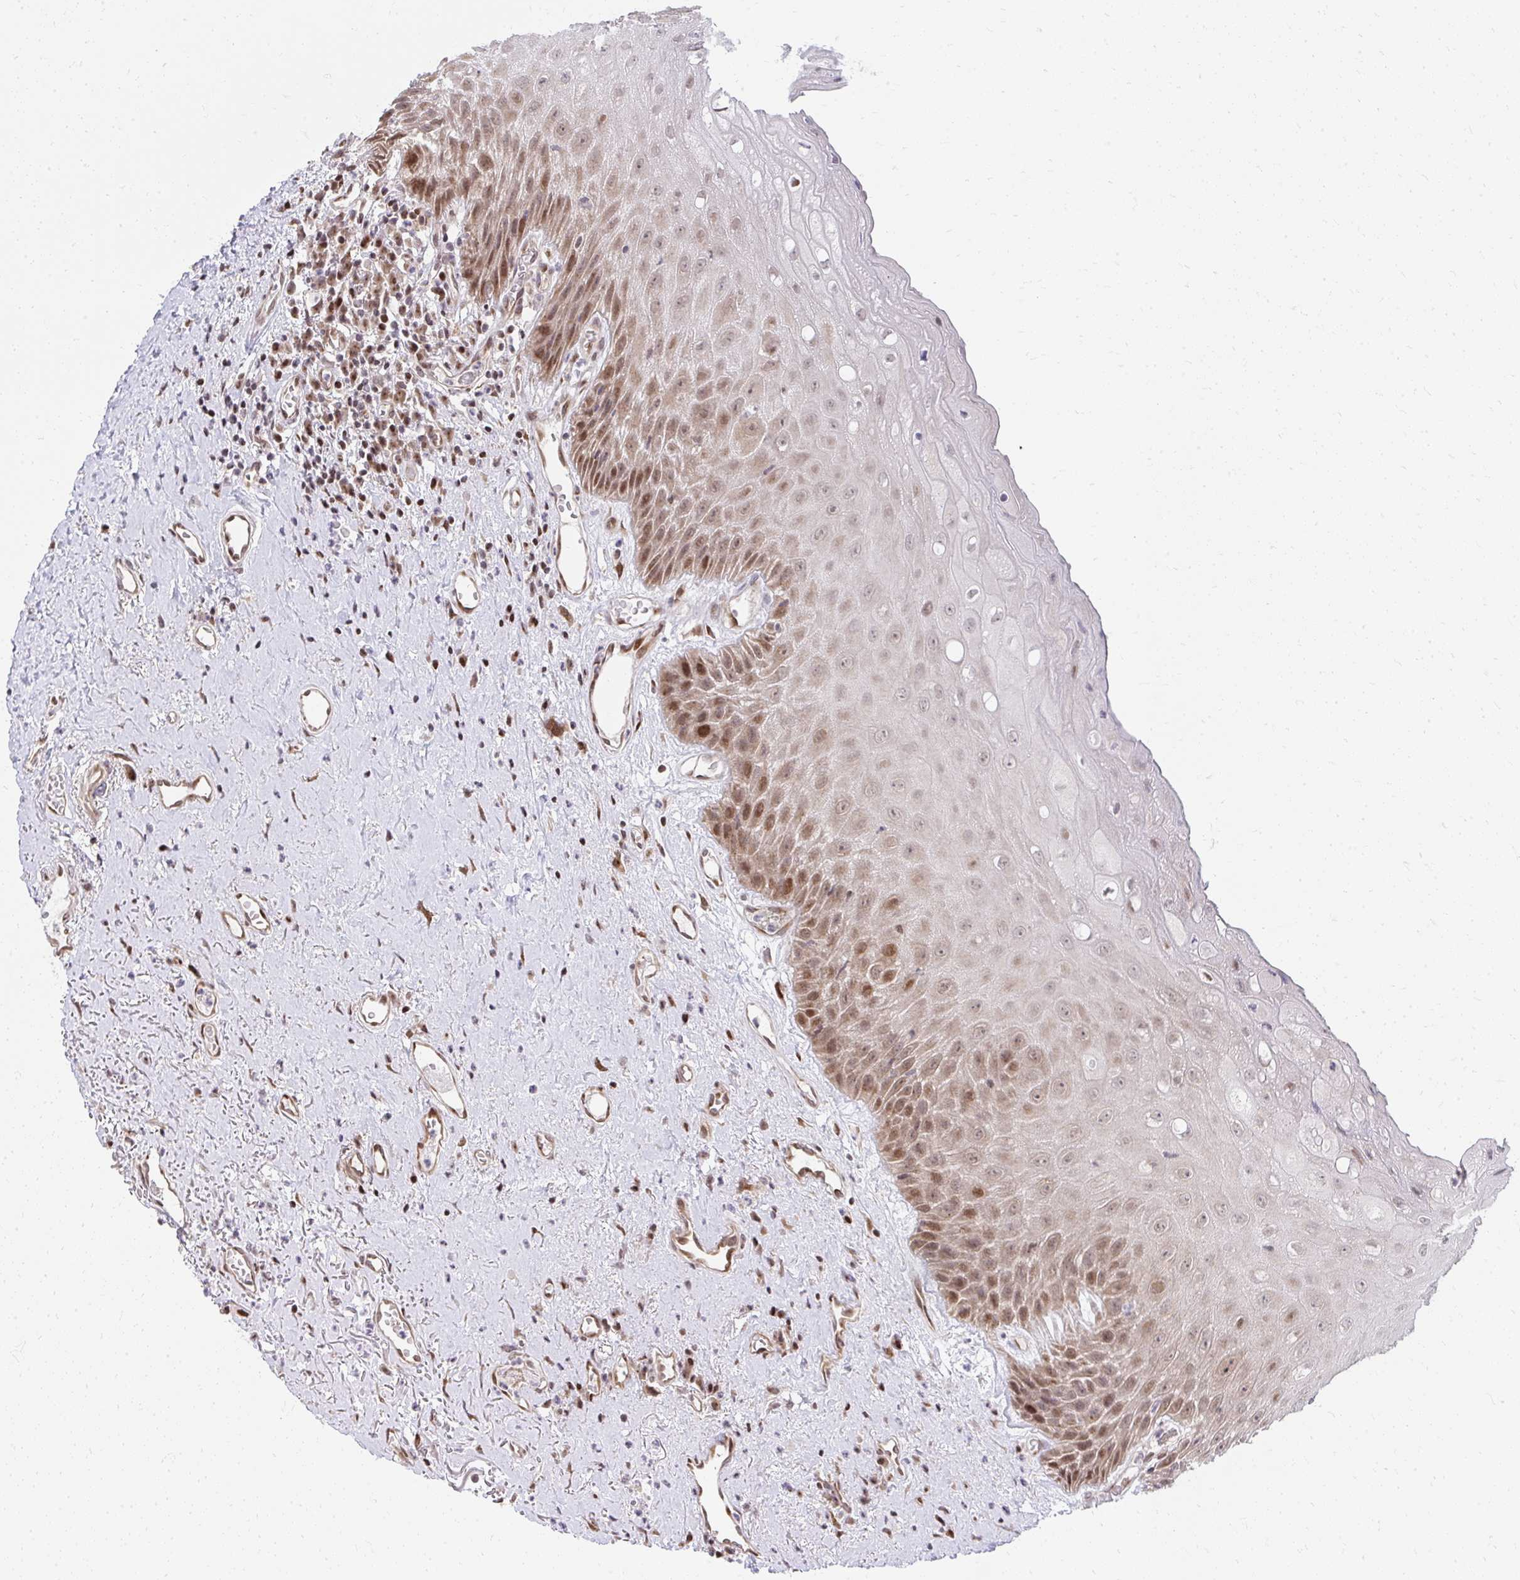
{"staining": {"intensity": "moderate", "quantity": ">75%", "location": "cytoplasmic/membranous,nuclear"}, "tissue": "oral mucosa", "cell_type": "Squamous epithelial cells", "image_type": "normal", "snomed": [{"axis": "morphology", "description": "Normal tissue, NOS"}, {"axis": "morphology", "description": "Squamous cell carcinoma, NOS"}, {"axis": "topography", "description": "Oral tissue"}, {"axis": "topography", "description": "Peripheral nerve tissue"}, {"axis": "topography", "description": "Head-Neck"}], "caption": "Moderate cytoplasmic/membranous,nuclear positivity for a protein is present in approximately >75% of squamous epithelial cells of unremarkable oral mucosa using IHC.", "gene": "PIGY", "patient": {"sex": "female", "age": 59}}